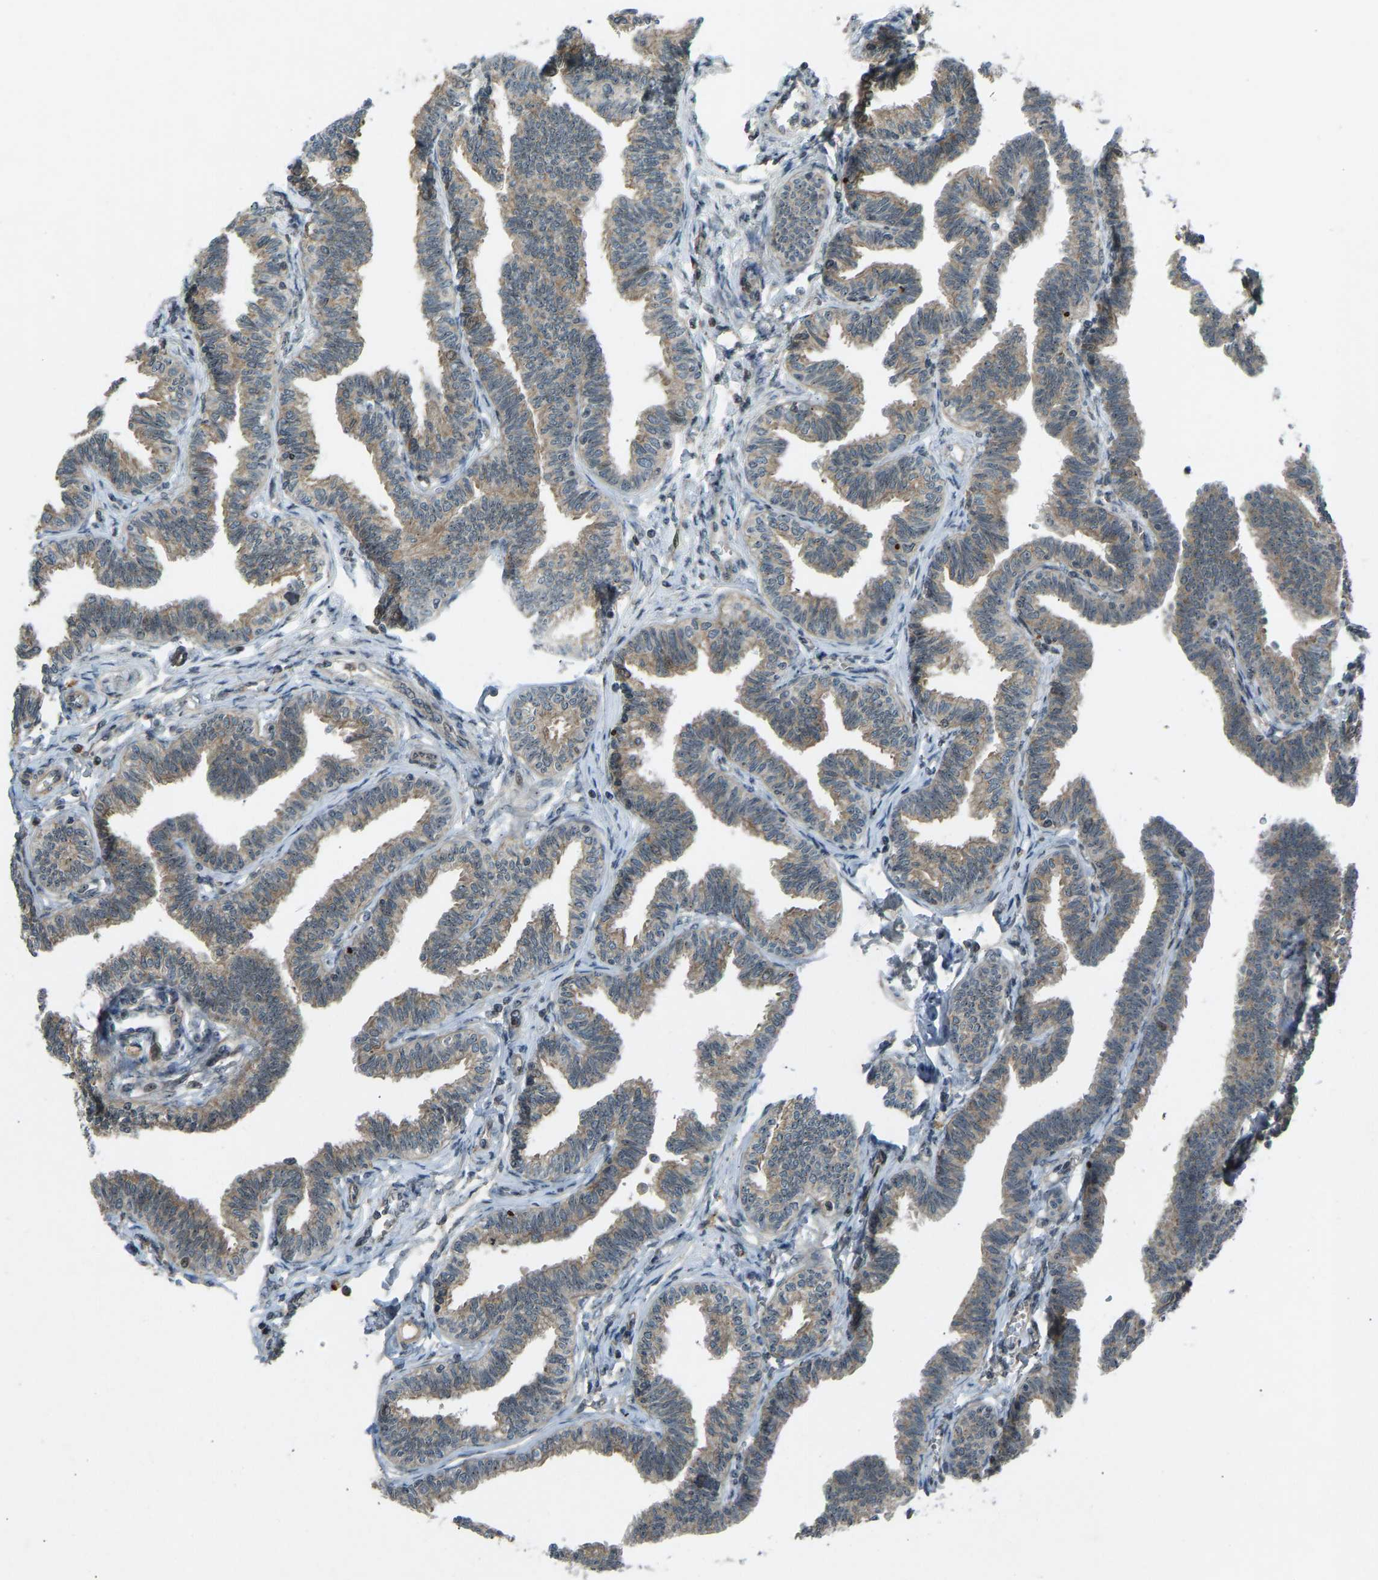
{"staining": {"intensity": "moderate", "quantity": ">75%", "location": "cytoplasmic/membranous"}, "tissue": "fallopian tube", "cell_type": "Glandular cells", "image_type": "normal", "snomed": [{"axis": "morphology", "description": "Normal tissue, NOS"}, {"axis": "topography", "description": "Fallopian tube"}, {"axis": "topography", "description": "Ovary"}], "caption": "Immunohistochemistry micrograph of benign fallopian tube stained for a protein (brown), which demonstrates medium levels of moderate cytoplasmic/membranous positivity in about >75% of glandular cells.", "gene": "SVOPL", "patient": {"sex": "female", "age": 23}}